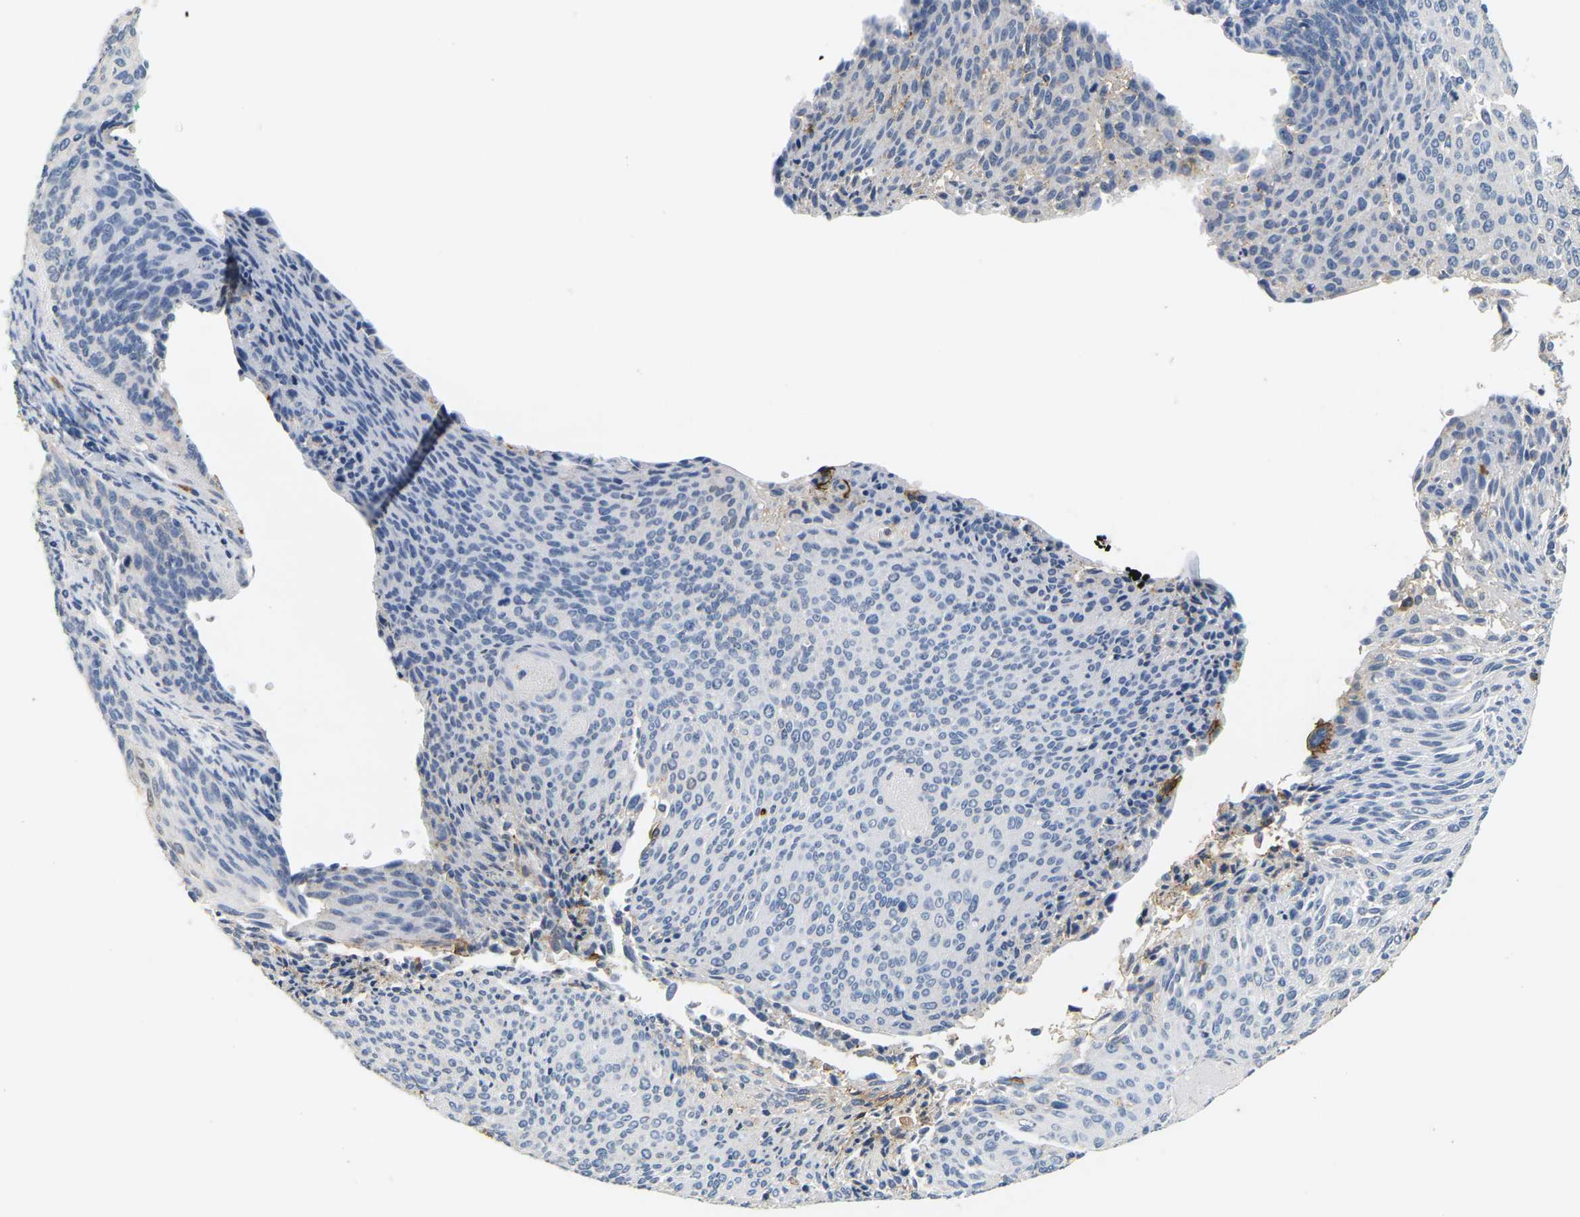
{"staining": {"intensity": "negative", "quantity": "none", "location": "none"}, "tissue": "cervical cancer", "cell_type": "Tumor cells", "image_type": "cancer", "snomed": [{"axis": "morphology", "description": "Squamous cell carcinoma, NOS"}, {"axis": "topography", "description": "Cervix"}], "caption": "The photomicrograph displays no significant expression in tumor cells of cervical cancer.", "gene": "ADM", "patient": {"sex": "female", "age": 55}}